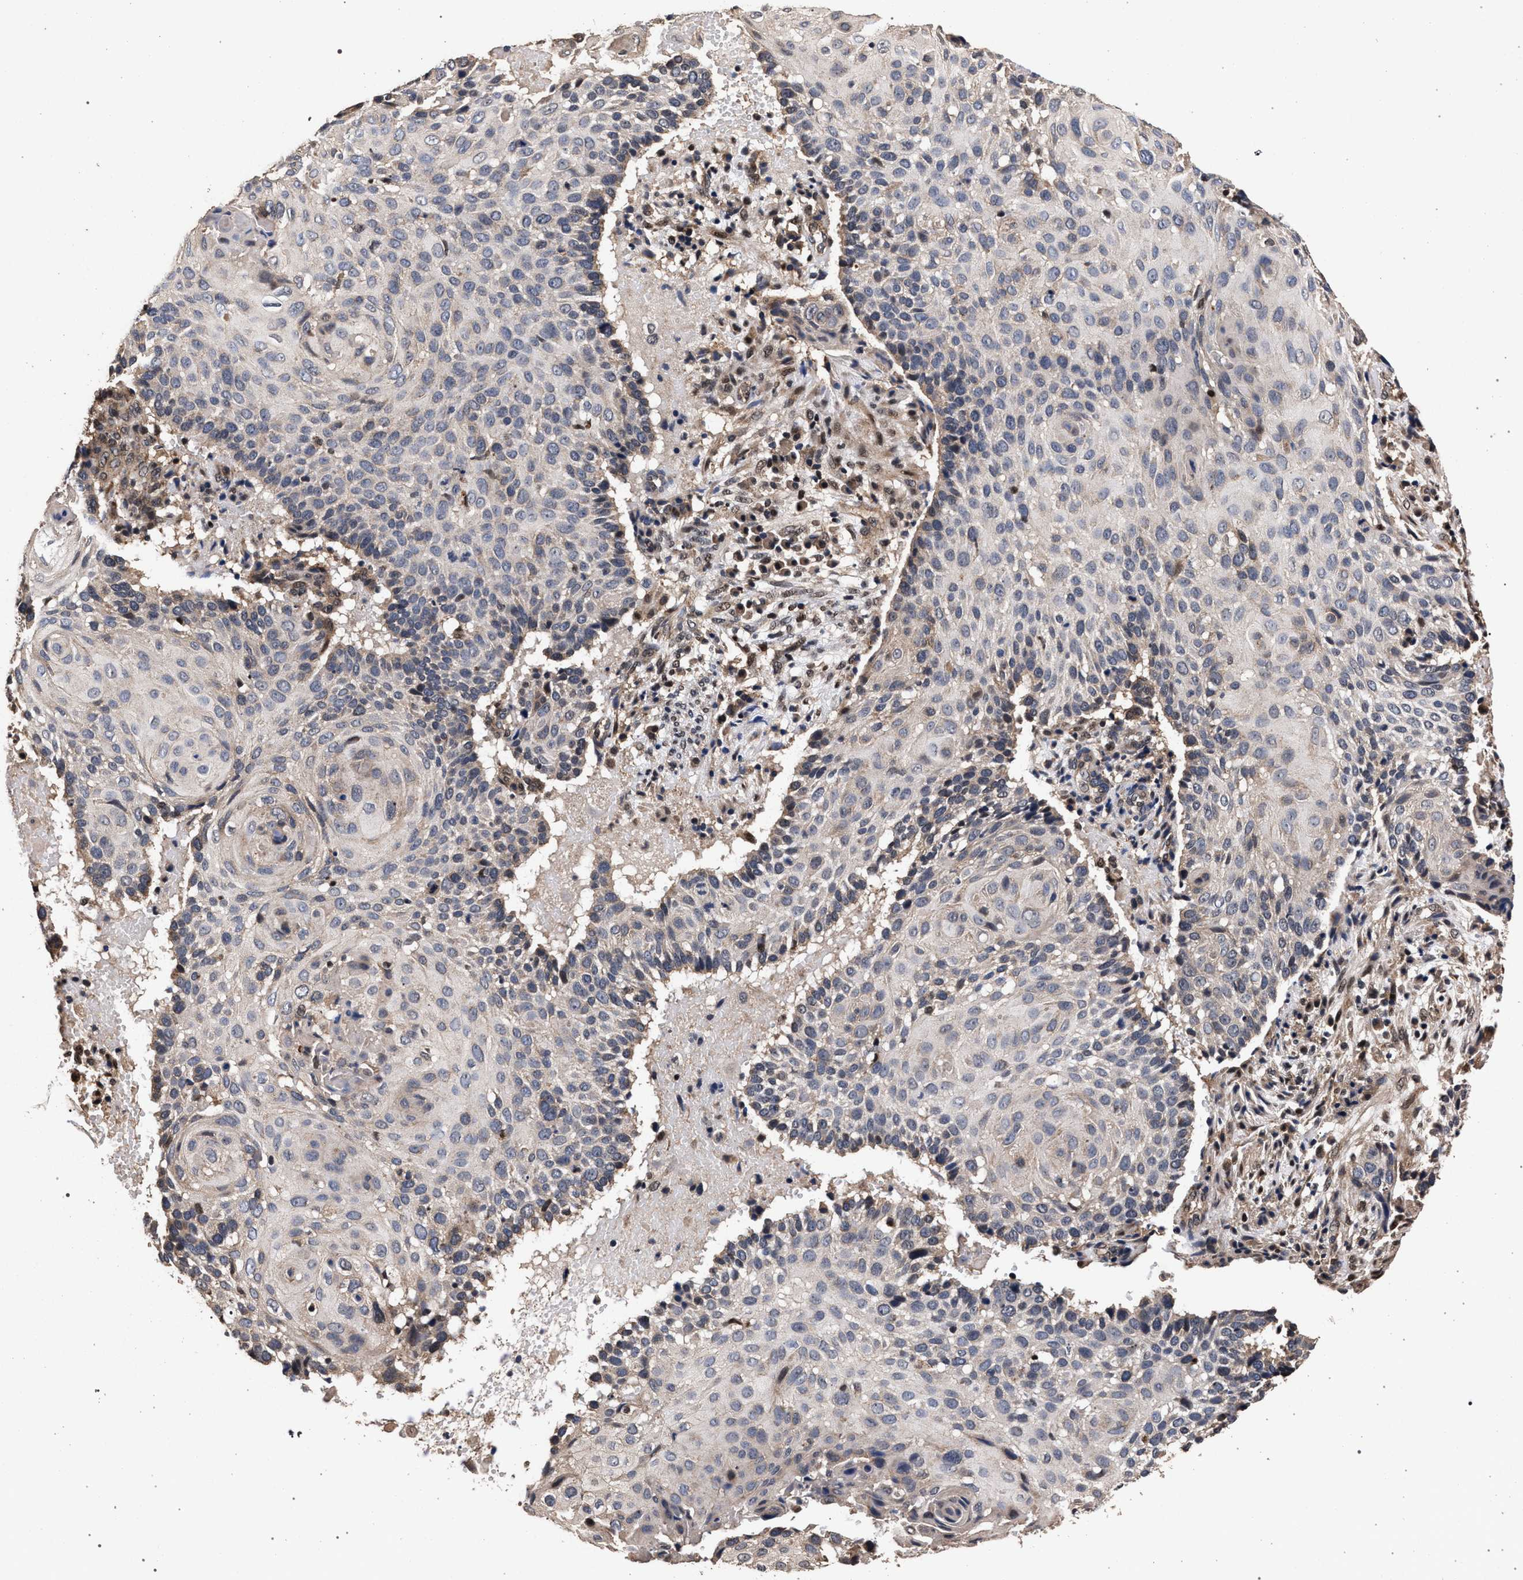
{"staining": {"intensity": "weak", "quantity": "<25%", "location": "cytoplasmic/membranous"}, "tissue": "cervical cancer", "cell_type": "Tumor cells", "image_type": "cancer", "snomed": [{"axis": "morphology", "description": "Squamous cell carcinoma, NOS"}, {"axis": "topography", "description": "Cervix"}], "caption": "Tumor cells are negative for protein expression in human cervical cancer (squamous cell carcinoma).", "gene": "ACOX1", "patient": {"sex": "female", "age": 74}}